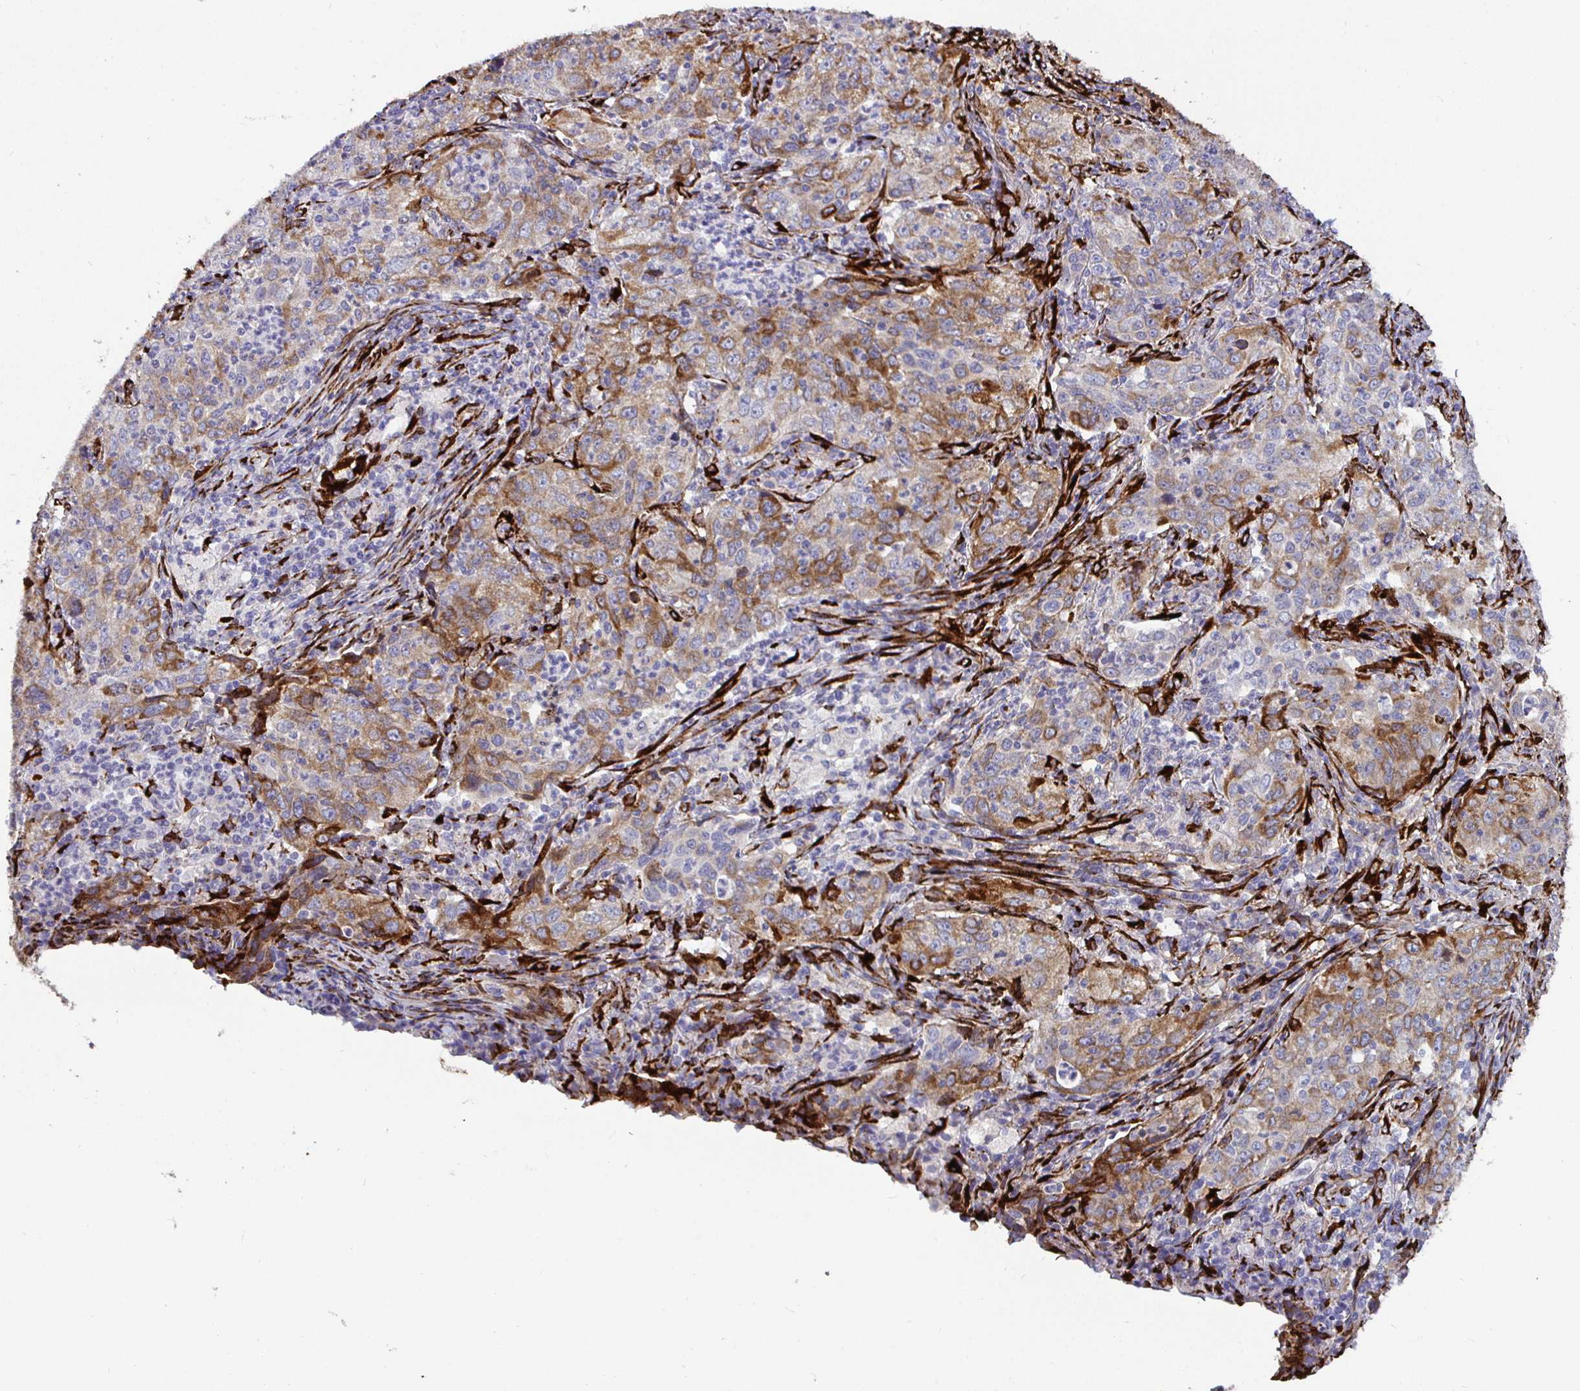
{"staining": {"intensity": "moderate", "quantity": "25%-75%", "location": "cytoplasmic/membranous"}, "tissue": "lung cancer", "cell_type": "Tumor cells", "image_type": "cancer", "snomed": [{"axis": "morphology", "description": "Squamous cell carcinoma, NOS"}, {"axis": "topography", "description": "Lung"}], "caption": "Squamous cell carcinoma (lung) tissue exhibits moderate cytoplasmic/membranous expression in approximately 25%-75% of tumor cells", "gene": "P4HA2", "patient": {"sex": "male", "age": 71}}